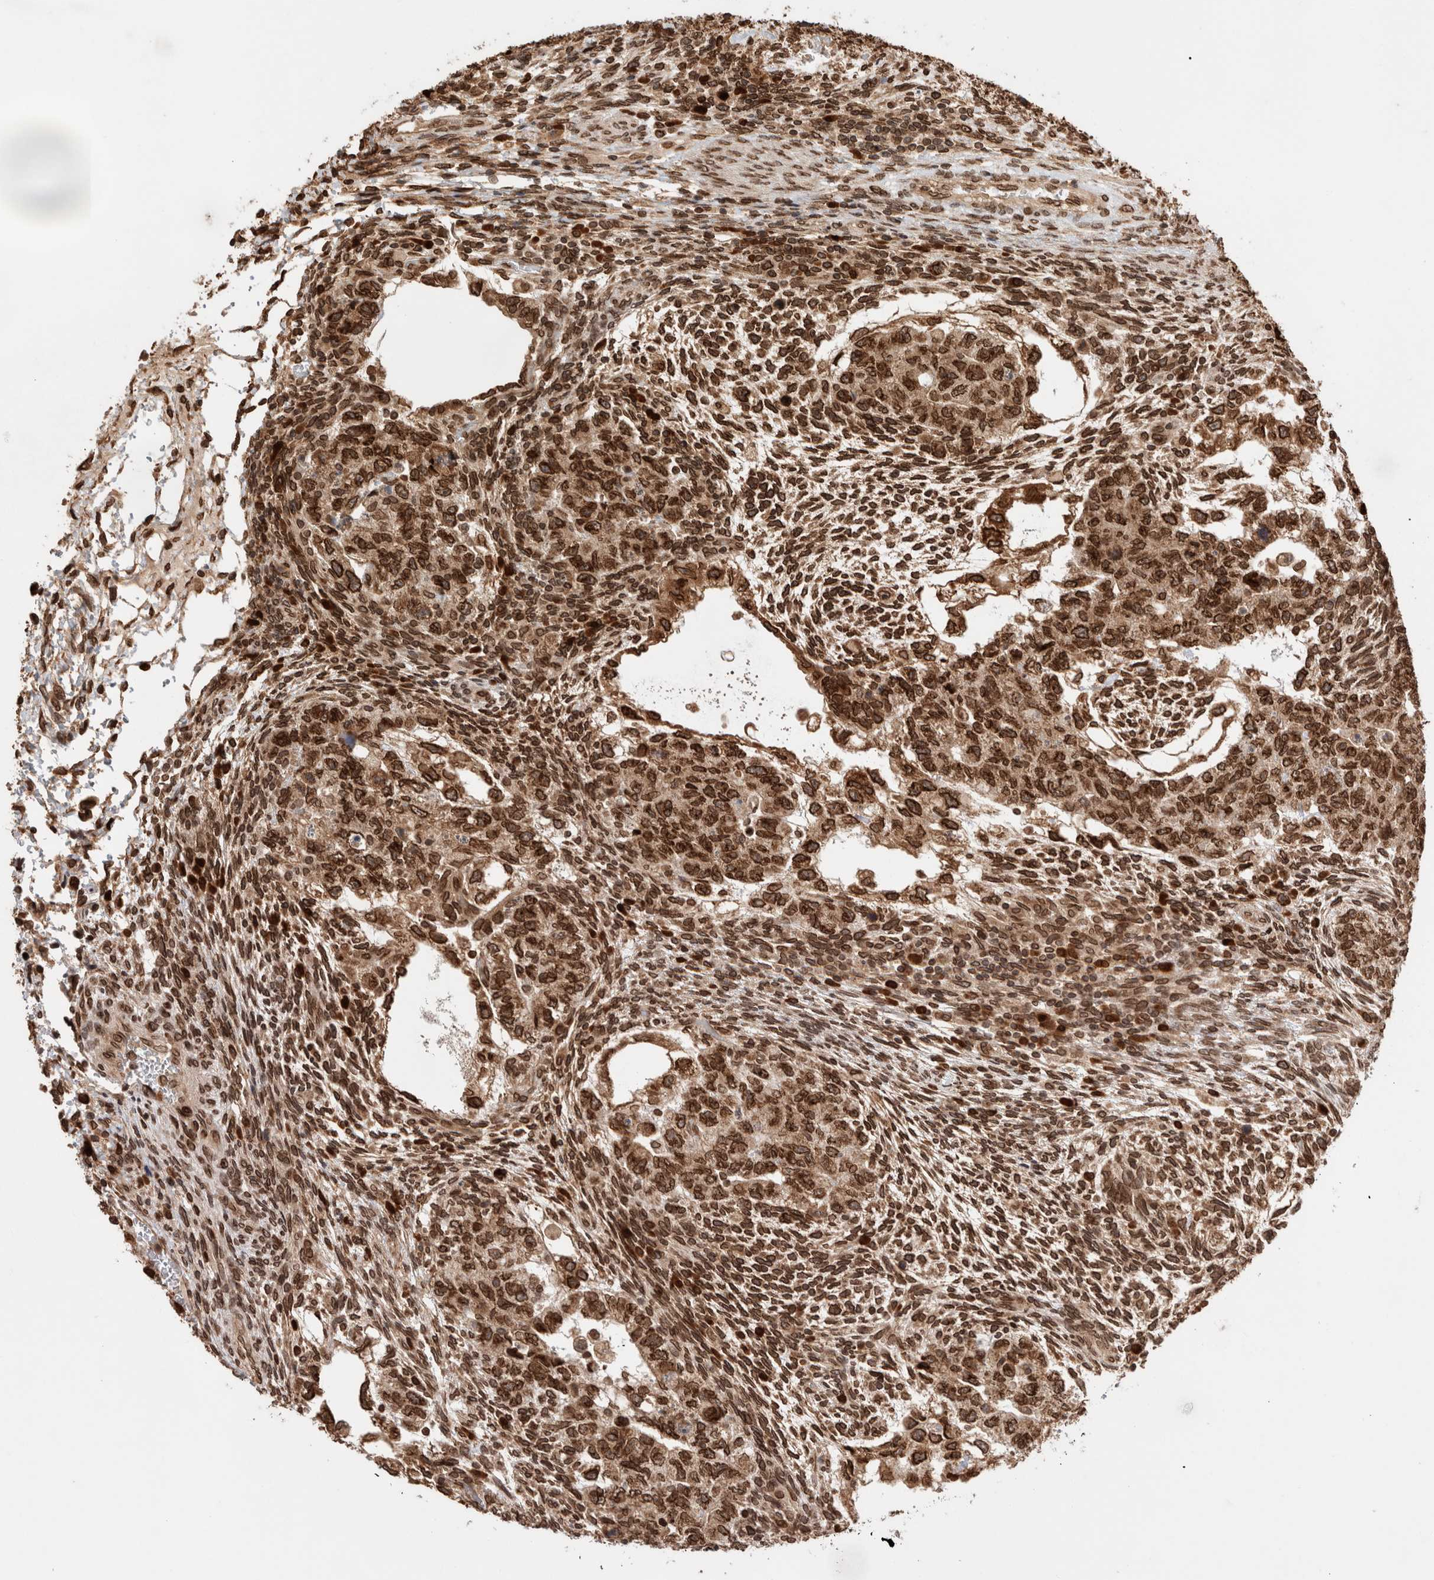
{"staining": {"intensity": "strong", "quantity": ">75%", "location": "cytoplasmic/membranous,nuclear"}, "tissue": "testis cancer", "cell_type": "Tumor cells", "image_type": "cancer", "snomed": [{"axis": "morphology", "description": "Normal tissue, NOS"}, {"axis": "morphology", "description": "Carcinoma, Embryonal, NOS"}, {"axis": "topography", "description": "Testis"}], "caption": "A high amount of strong cytoplasmic/membranous and nuclear positivity is appreciated in approximately >75% of tumor cells in embryonal carcinoma (testis) tissue.", "gene": "TPR", "patient": {"sex": "male", "age": 36}}